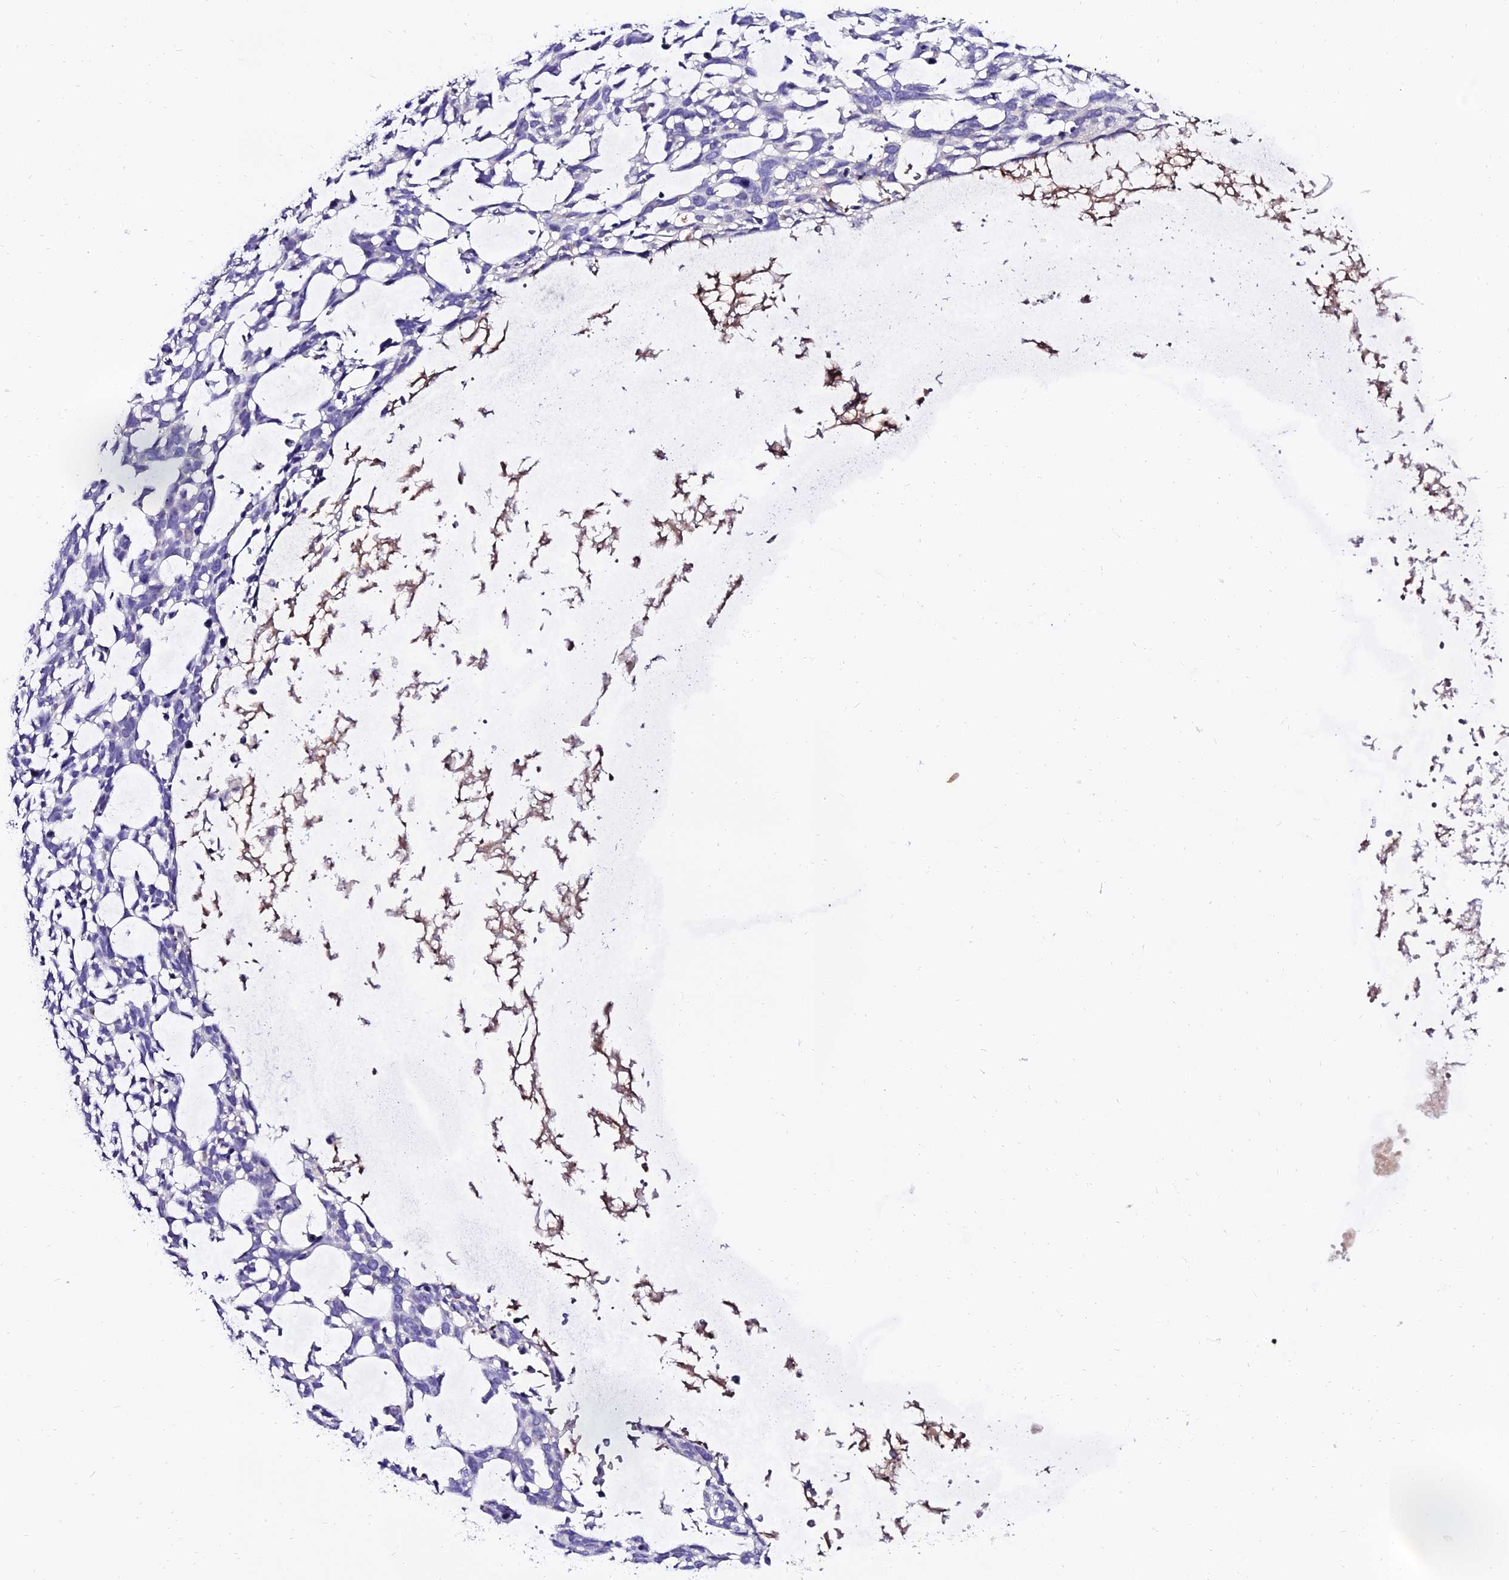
{"staining": {"intensity": "negative", "quantity": "none", "location": "none"}, "tissue": "skin cancer", "cell_type": "Tumor cells", "image_type": "cancer", "snomed": [{"axis": "morphology", "description": "Basal cell carcinoma"}, {"axis": "topography", "description": "Skin"}], "caption": "Skin basal cell carcinoma was stained to show a protein in brown. There is no significant staining in tumor cells. The staining is performed using DAB brown chromogen with nuclei counter-stained in using hematoxylin.", "gene": "ALDH3B2", "patient": {"sex": "male", "age": 88}}